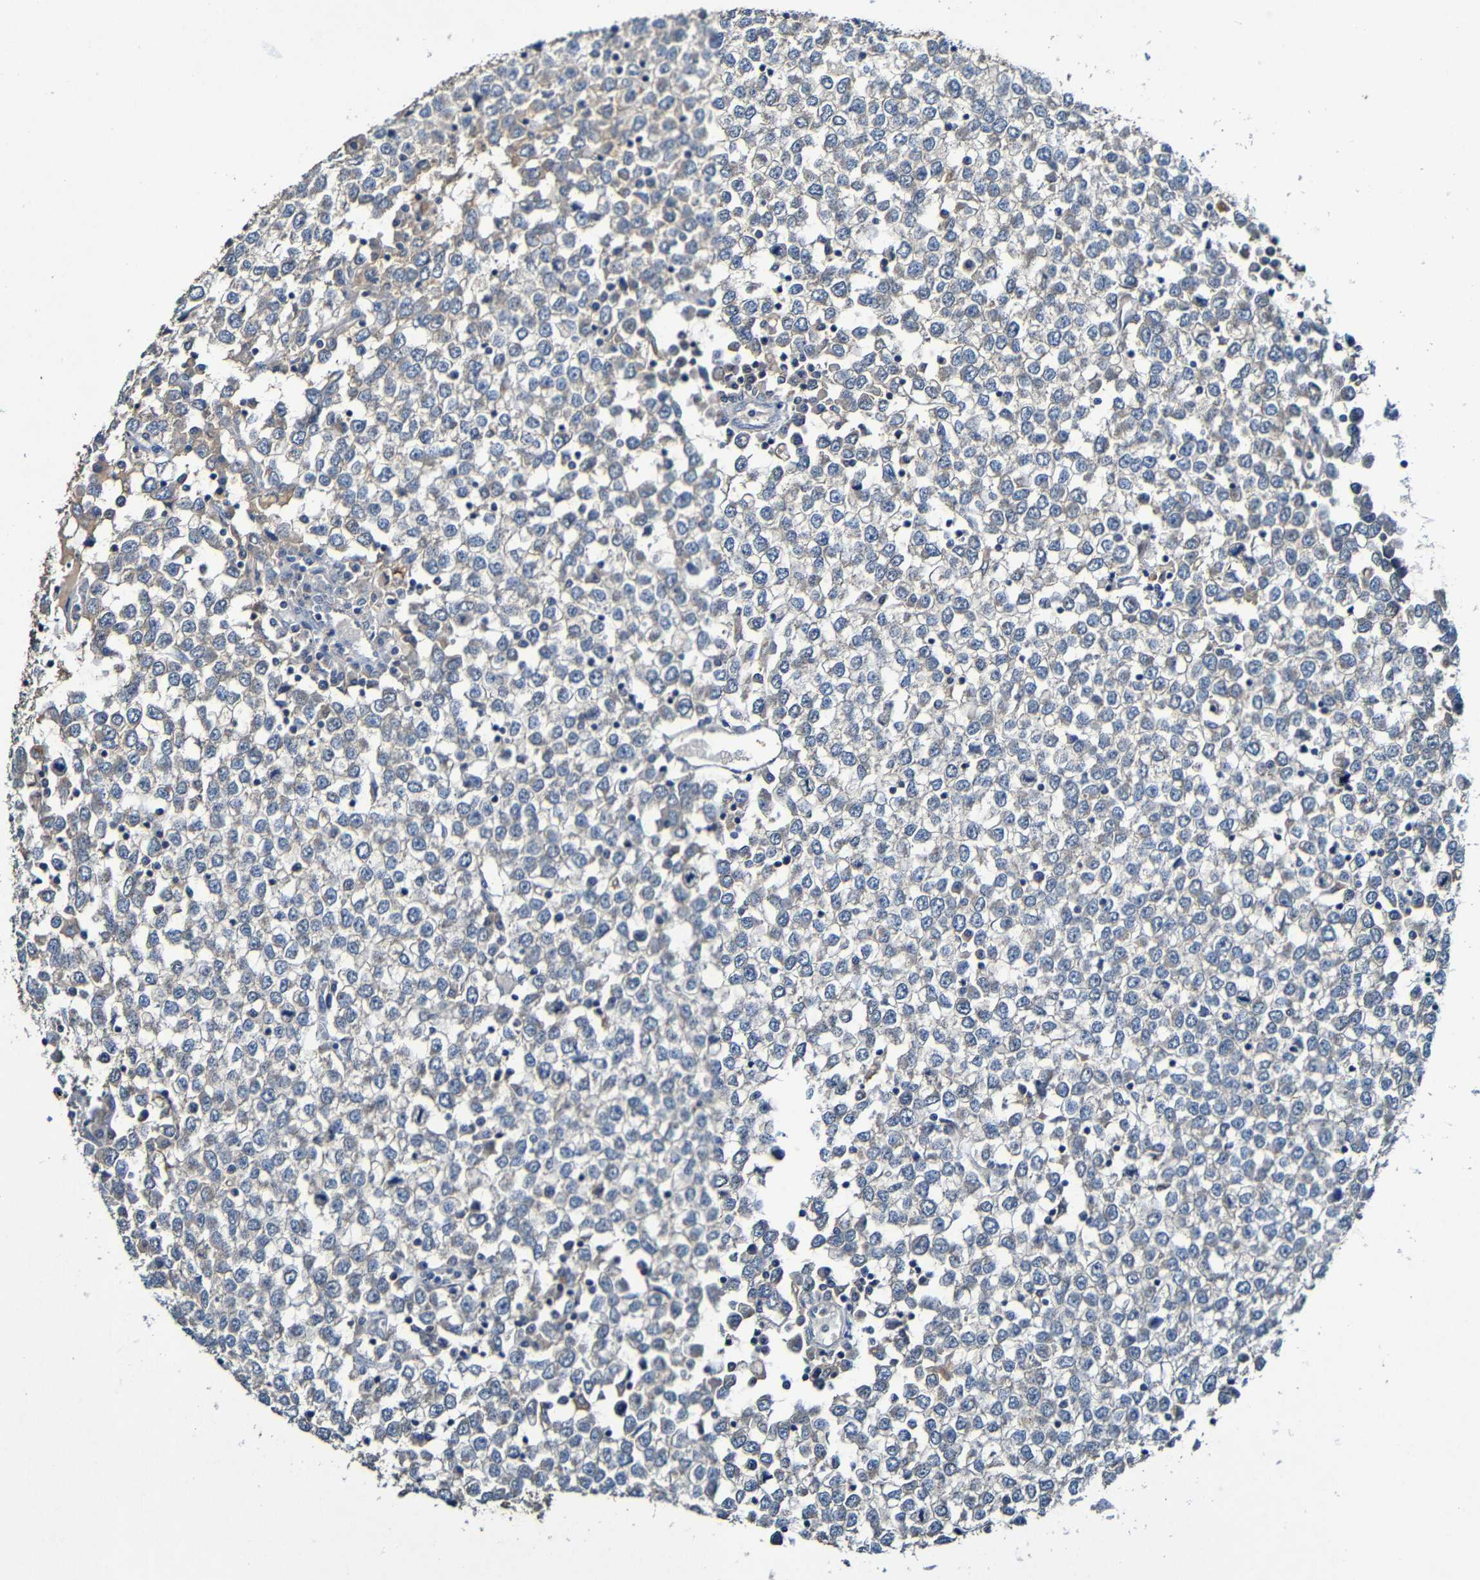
{"staining": {"intensity": "weak", "quantity": "25%-75%", "location": "cytoplasmic/membranous"}, "tissue": "testis cancer", "cell_type": "Tumor cells", "image_type": "cancer", "snomed": [{"axis": "morphology", "description": "Seminoma, NOS"}, {"axis": "topography", "description": "Testis"}], "caption": "A micrograph of testis cancer (seminoma) stained for a protein shows weak cytoplasmic/membranous brown staining in tumor cells.", "gene": "LRRC70", "patient": {"sex": "male", "age": 65}}